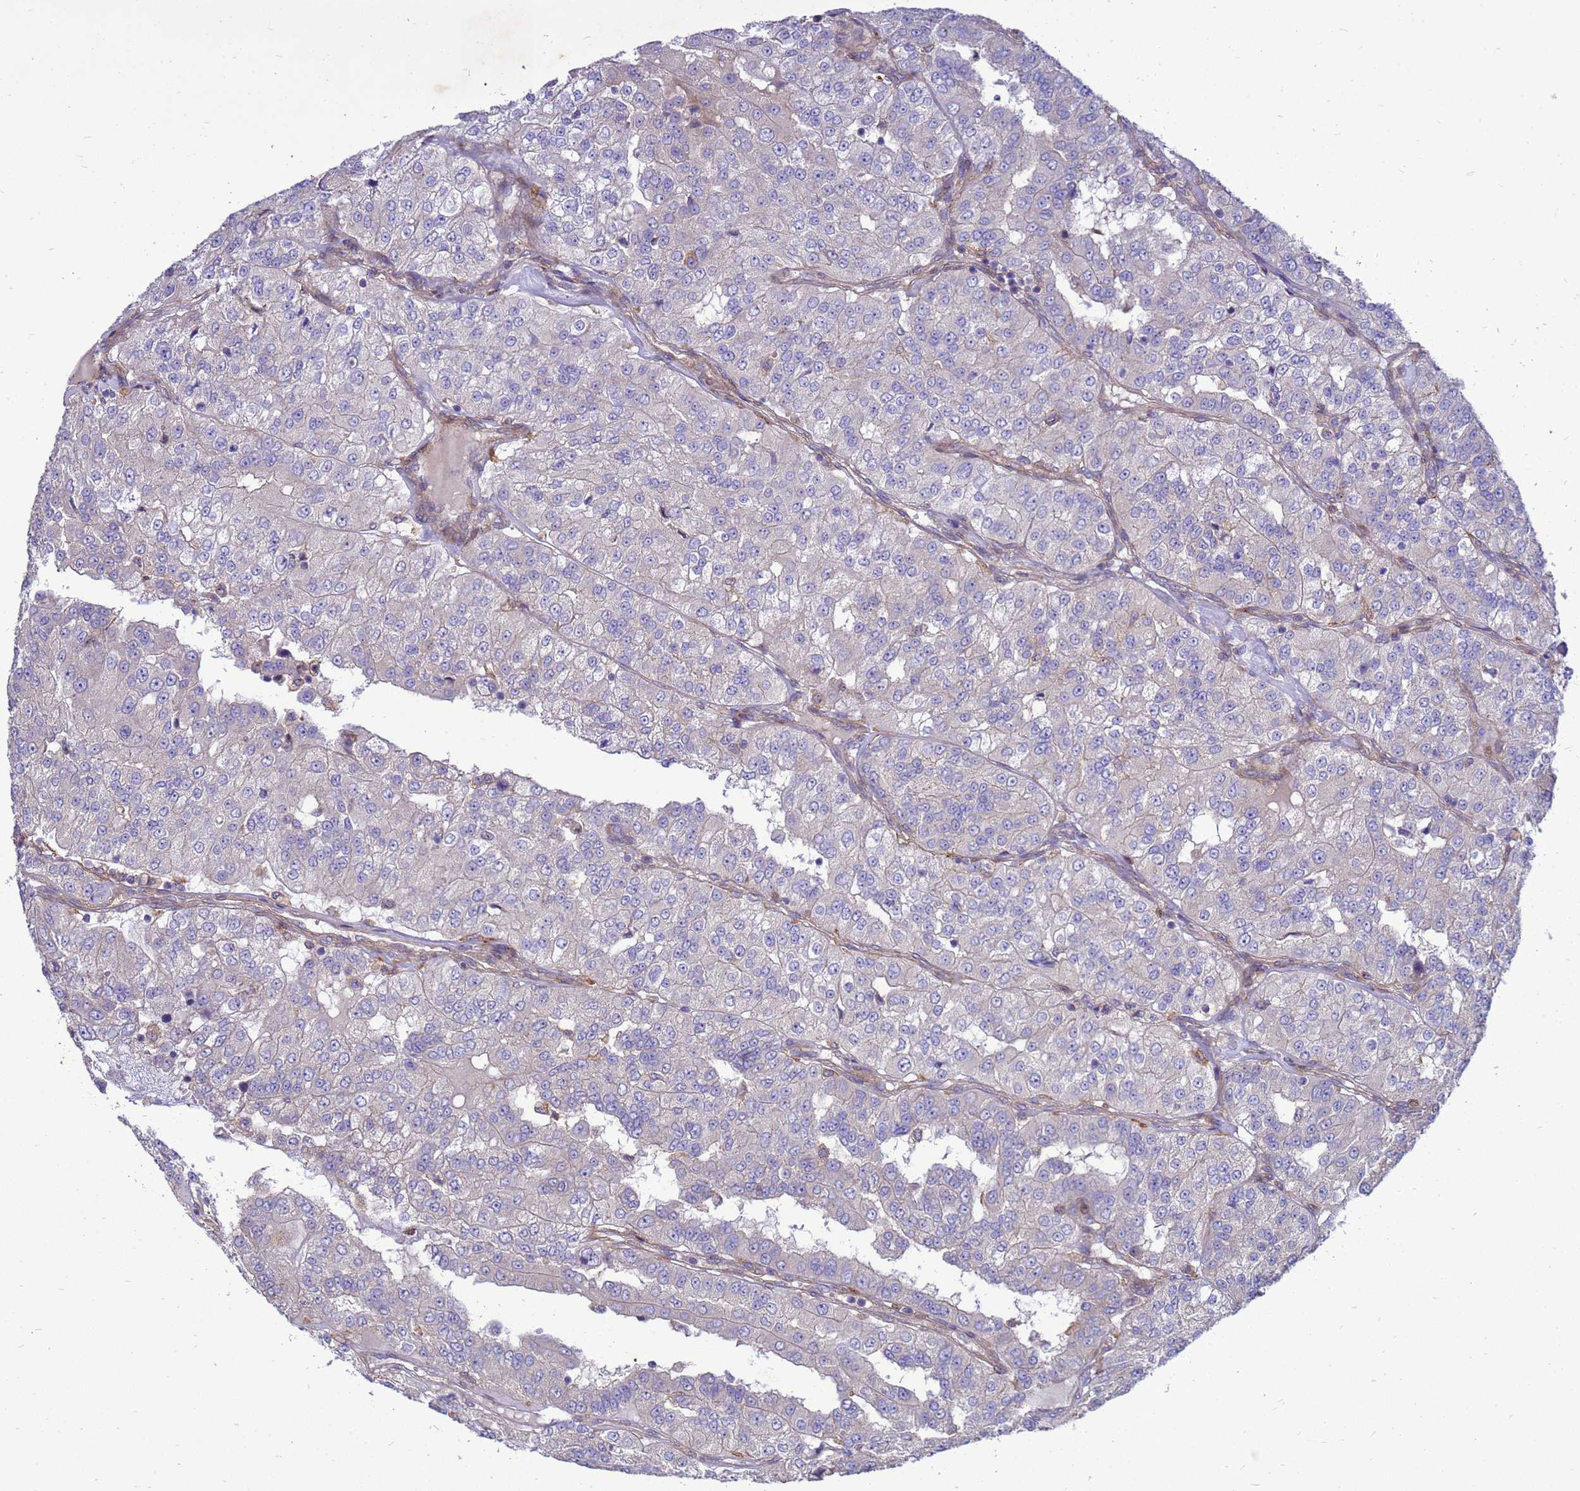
{"staining": {"intensity": "negative", "quantity": "none", "location": "none"}, "tissue": "renal cancer", "cell_type": "Tumor cells", "image_type": "cancer", "snomed": [{"axis": "morphology", "description": "Adenocarcinoma, NOS"}, {"axis": "topography", "description": "Kidney"}], "caption": "This photomicrograph is of renal cancer stained with IHC to label a protein in brown with the nuclei are counter-stained blue. There is no staining in tumor cells. The staining was performed using DAB to visualize the protein expression in brown, while the nuclei were stained in blue with hematoxylin (Magnification: 20x).", "gene": "RNF215", "patient": {"sex": "female", "age": 63}}